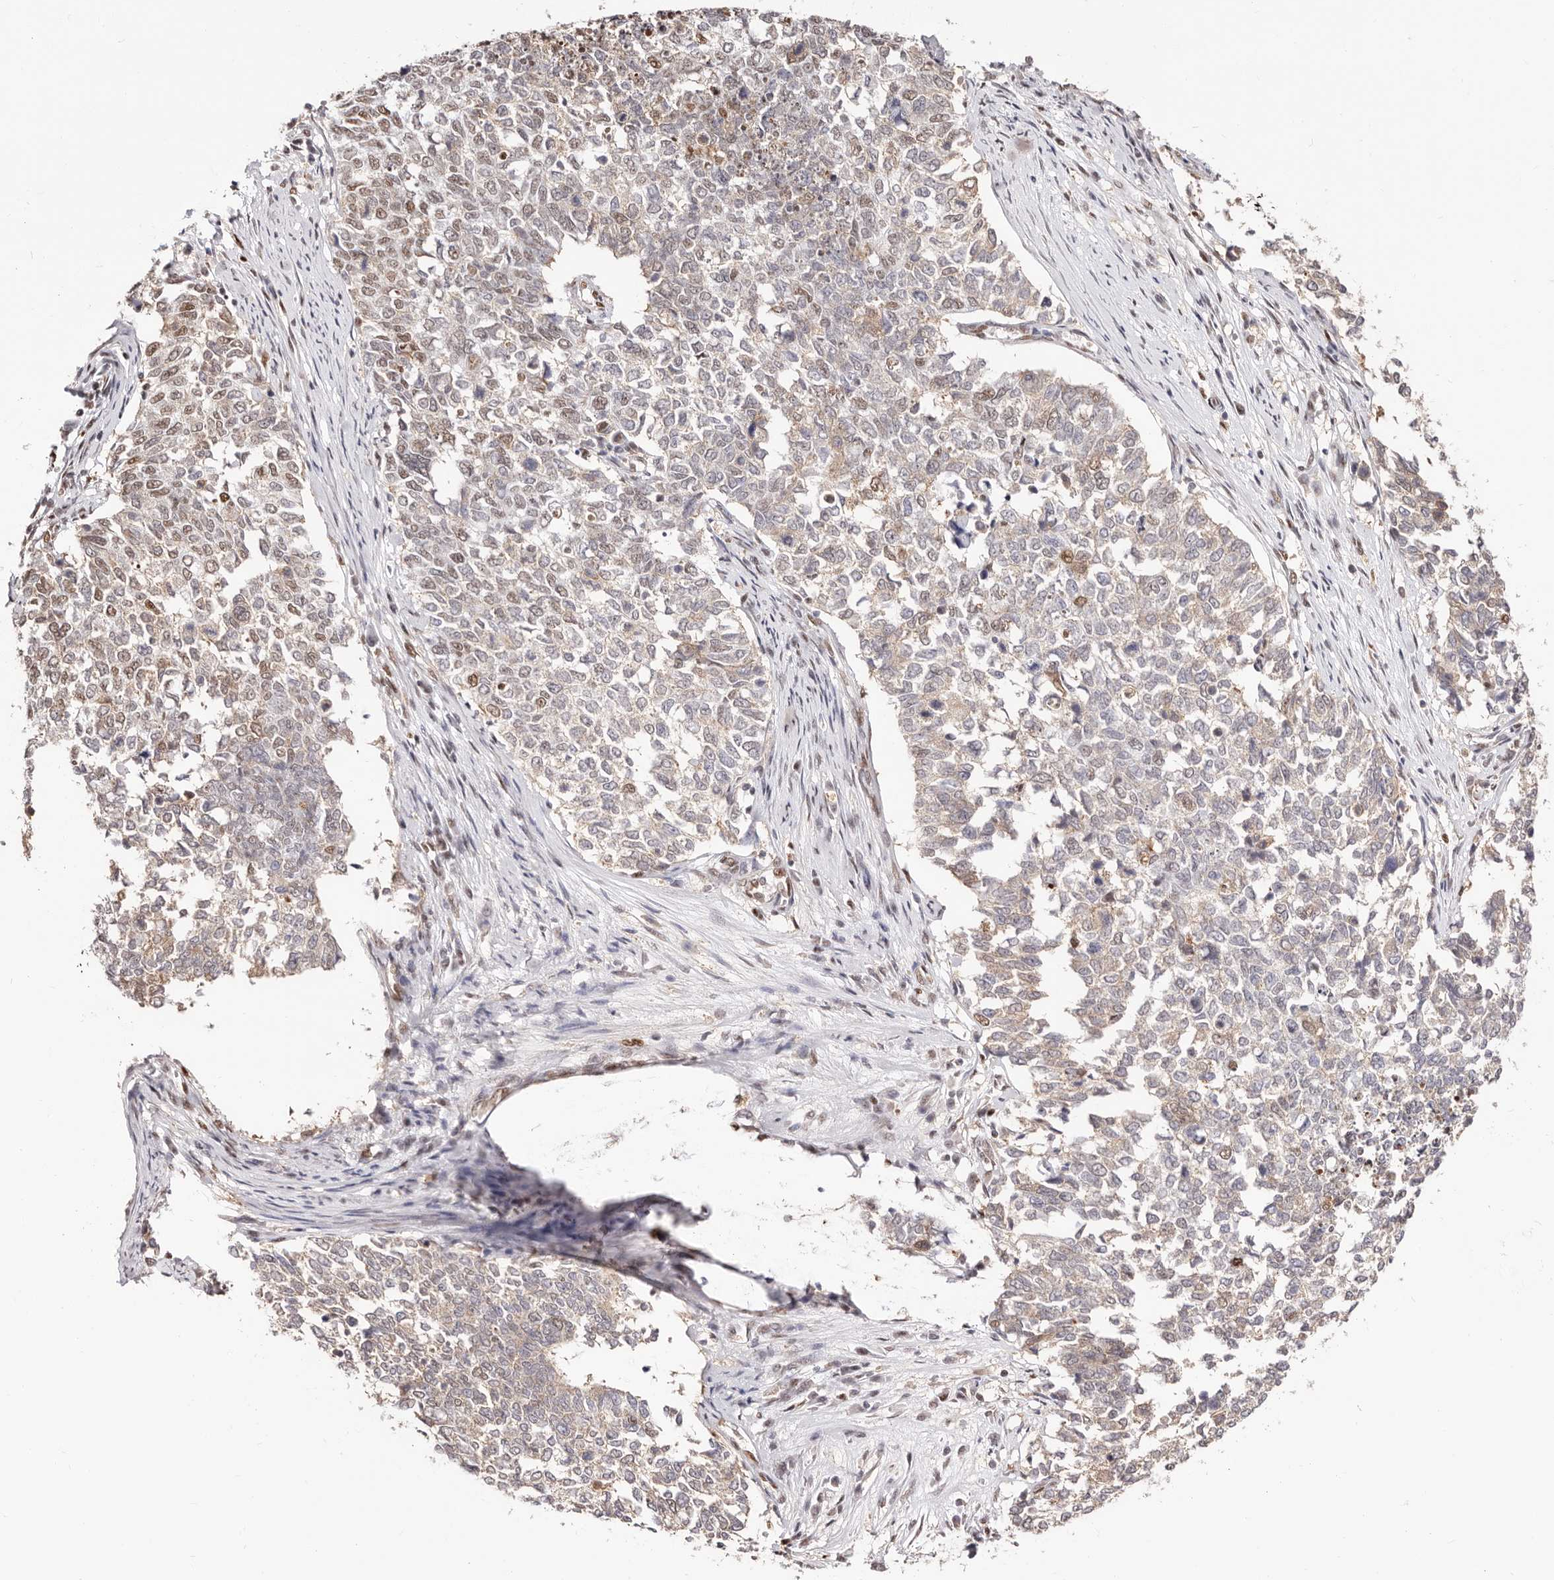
{"staining": {"intensity": "moderate", "quantity": "<25%", "location": "nuclear"}, "tissue": "cervical cancer", "cell_type": "Tumor cells", "image_type": "cancer", "snomed": [{"axis": "morphology", "description": "Squamous cell carcinoma, NOS"}, {"axis": "topography", "description": "Cervix"}], "caption": "Moderate nuclear protein staining is seen in approximately <25% of tumor cells in cervical cancer (squamous cell carcinoma).", "gene": "TKT", "patient": {"sex": "female", "age": 63}}